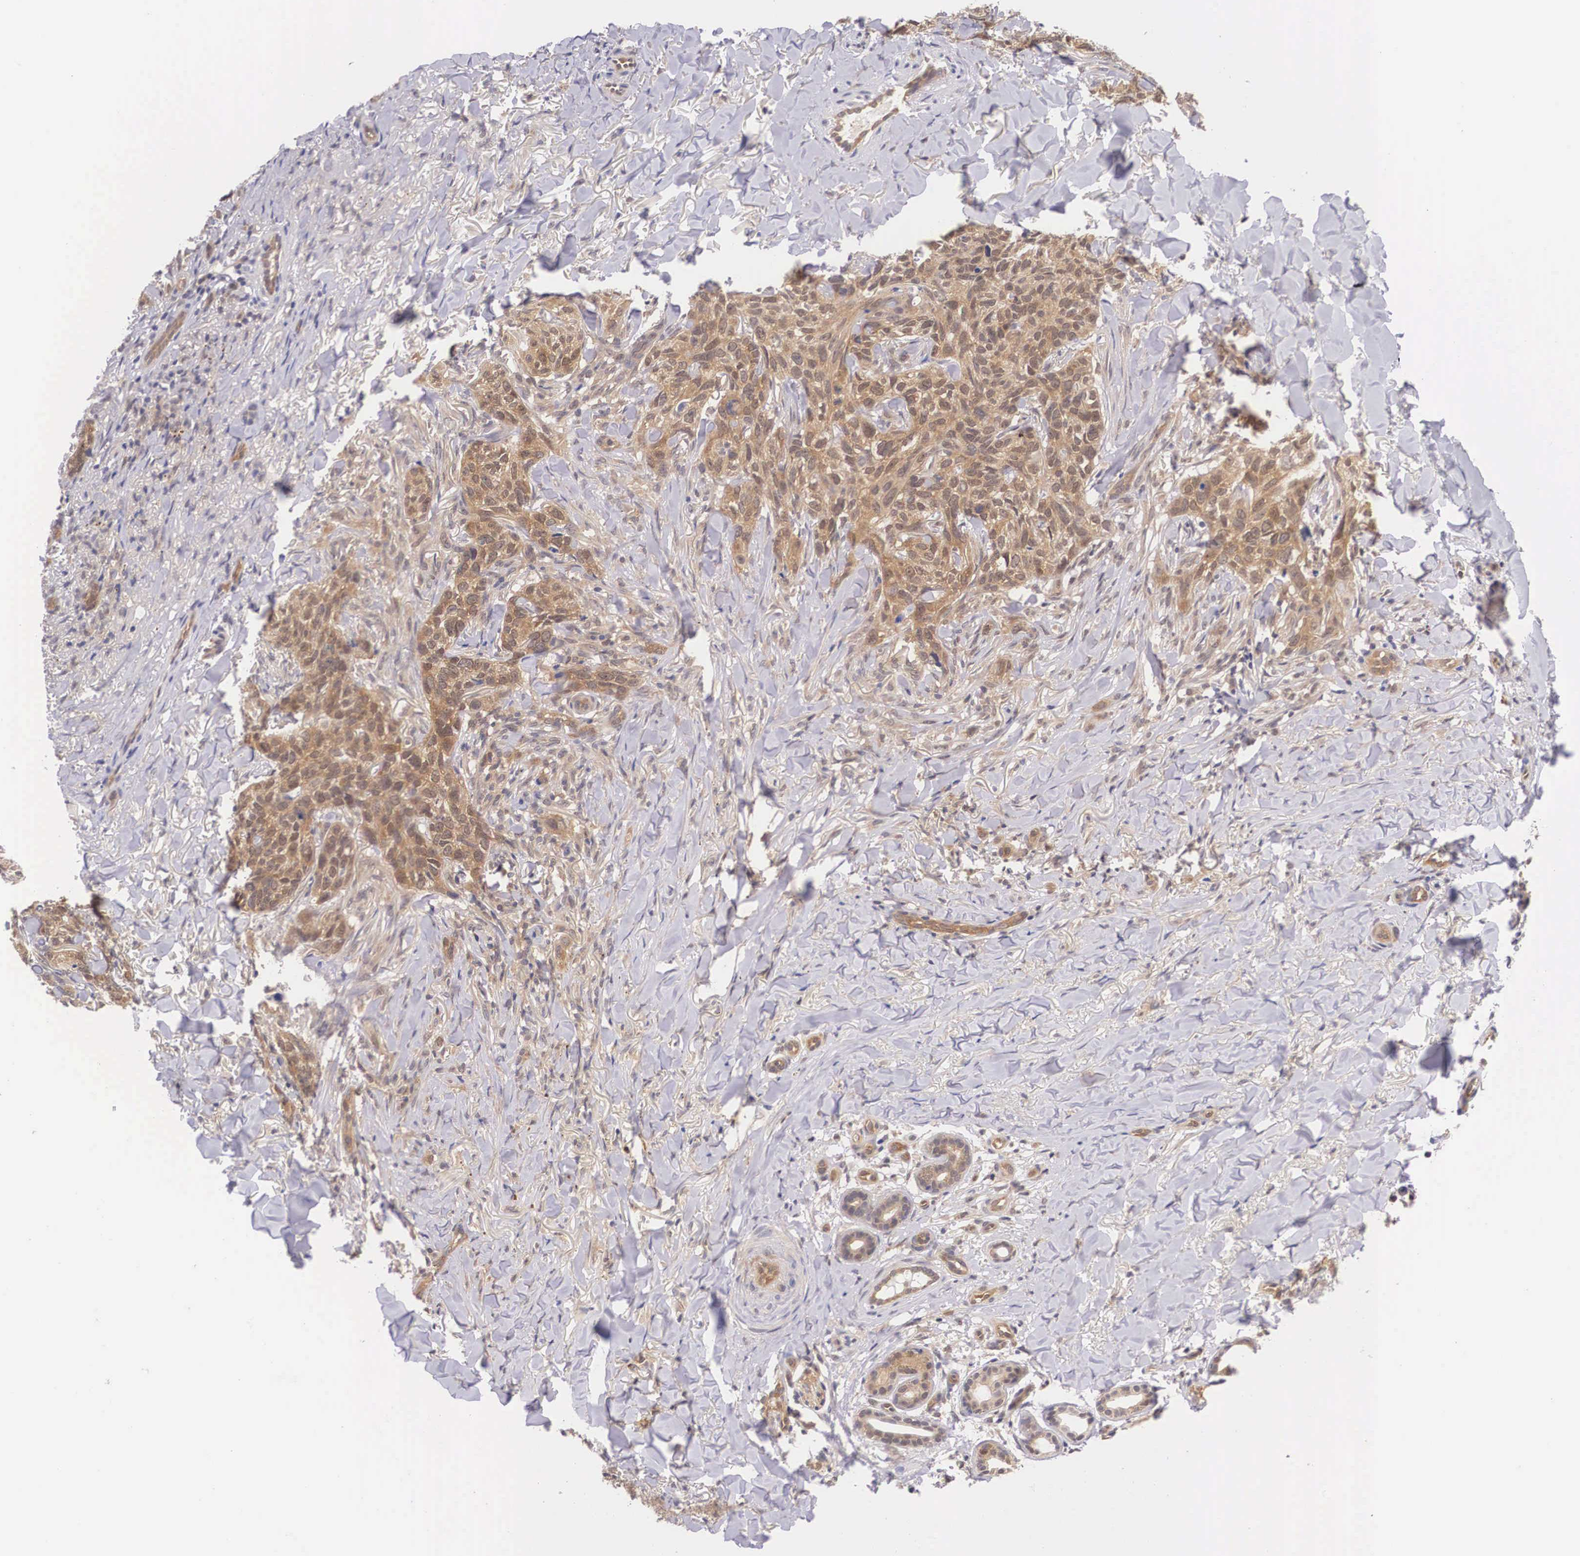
{"staining": {"intensity": "moderate", "quantity": ">75%", "location": "cytoplasmic/membranous"}, "tissue": "skin cancer", "cell_type": "Tumor cells", "image_type": "cancer", "snomed": [{"axis": "morphology", "description": "Normal tissue, NOS"}, {"axis": "morphology", "description": "Basal cell carcinoma"}, {"axis": "topography", "description": "Skin"}], "caption": "Protein staining displays moderate cytoplasmic/membranous staining in about >75% of tumor cells in basal cell carcinoma (skin).", "gene": "IGBP1", "patient": {"sex": "male", "age": 81}}